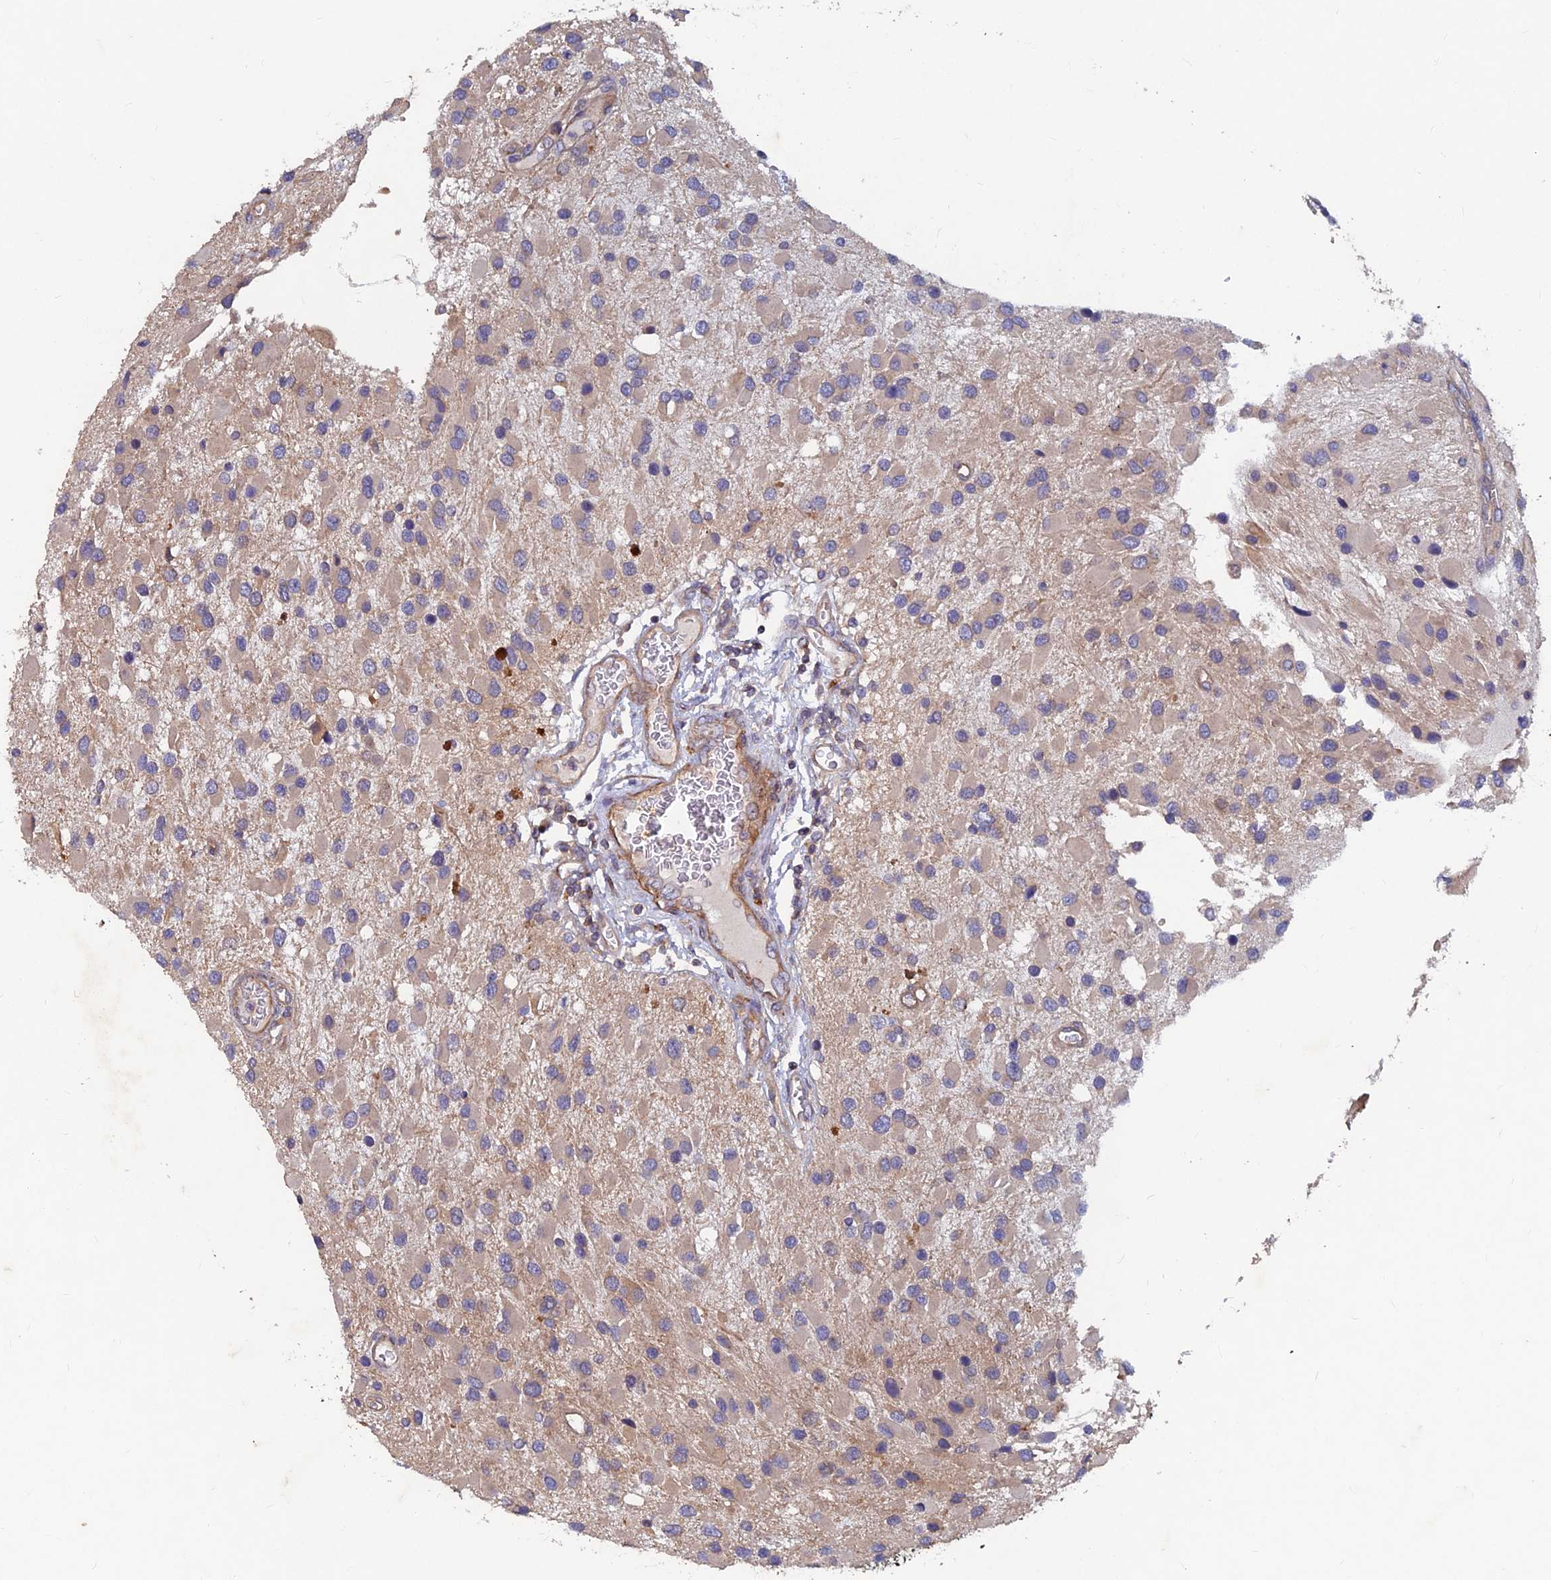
{"staining": {"intensity": "weak", "quantity": ">75%", "location": "cytoplasmic/membranous"}, "tissue": "glioma", "cell_type": "Tumor cells", "image_type": "cancer", "snomed": [{"axis": "morphology", "description": "Glioma, malignant, High grade"}, {"axis": "topography", "description": "Brain"}], "caption": "Human malignant high-grade glioma stained for a protein (brown) shows weak cytoplasmic/membranous positive expression in about >75% of tumor cells.", "gene": "NCAPG", "patient": {"sex": "male", "age": 53}}